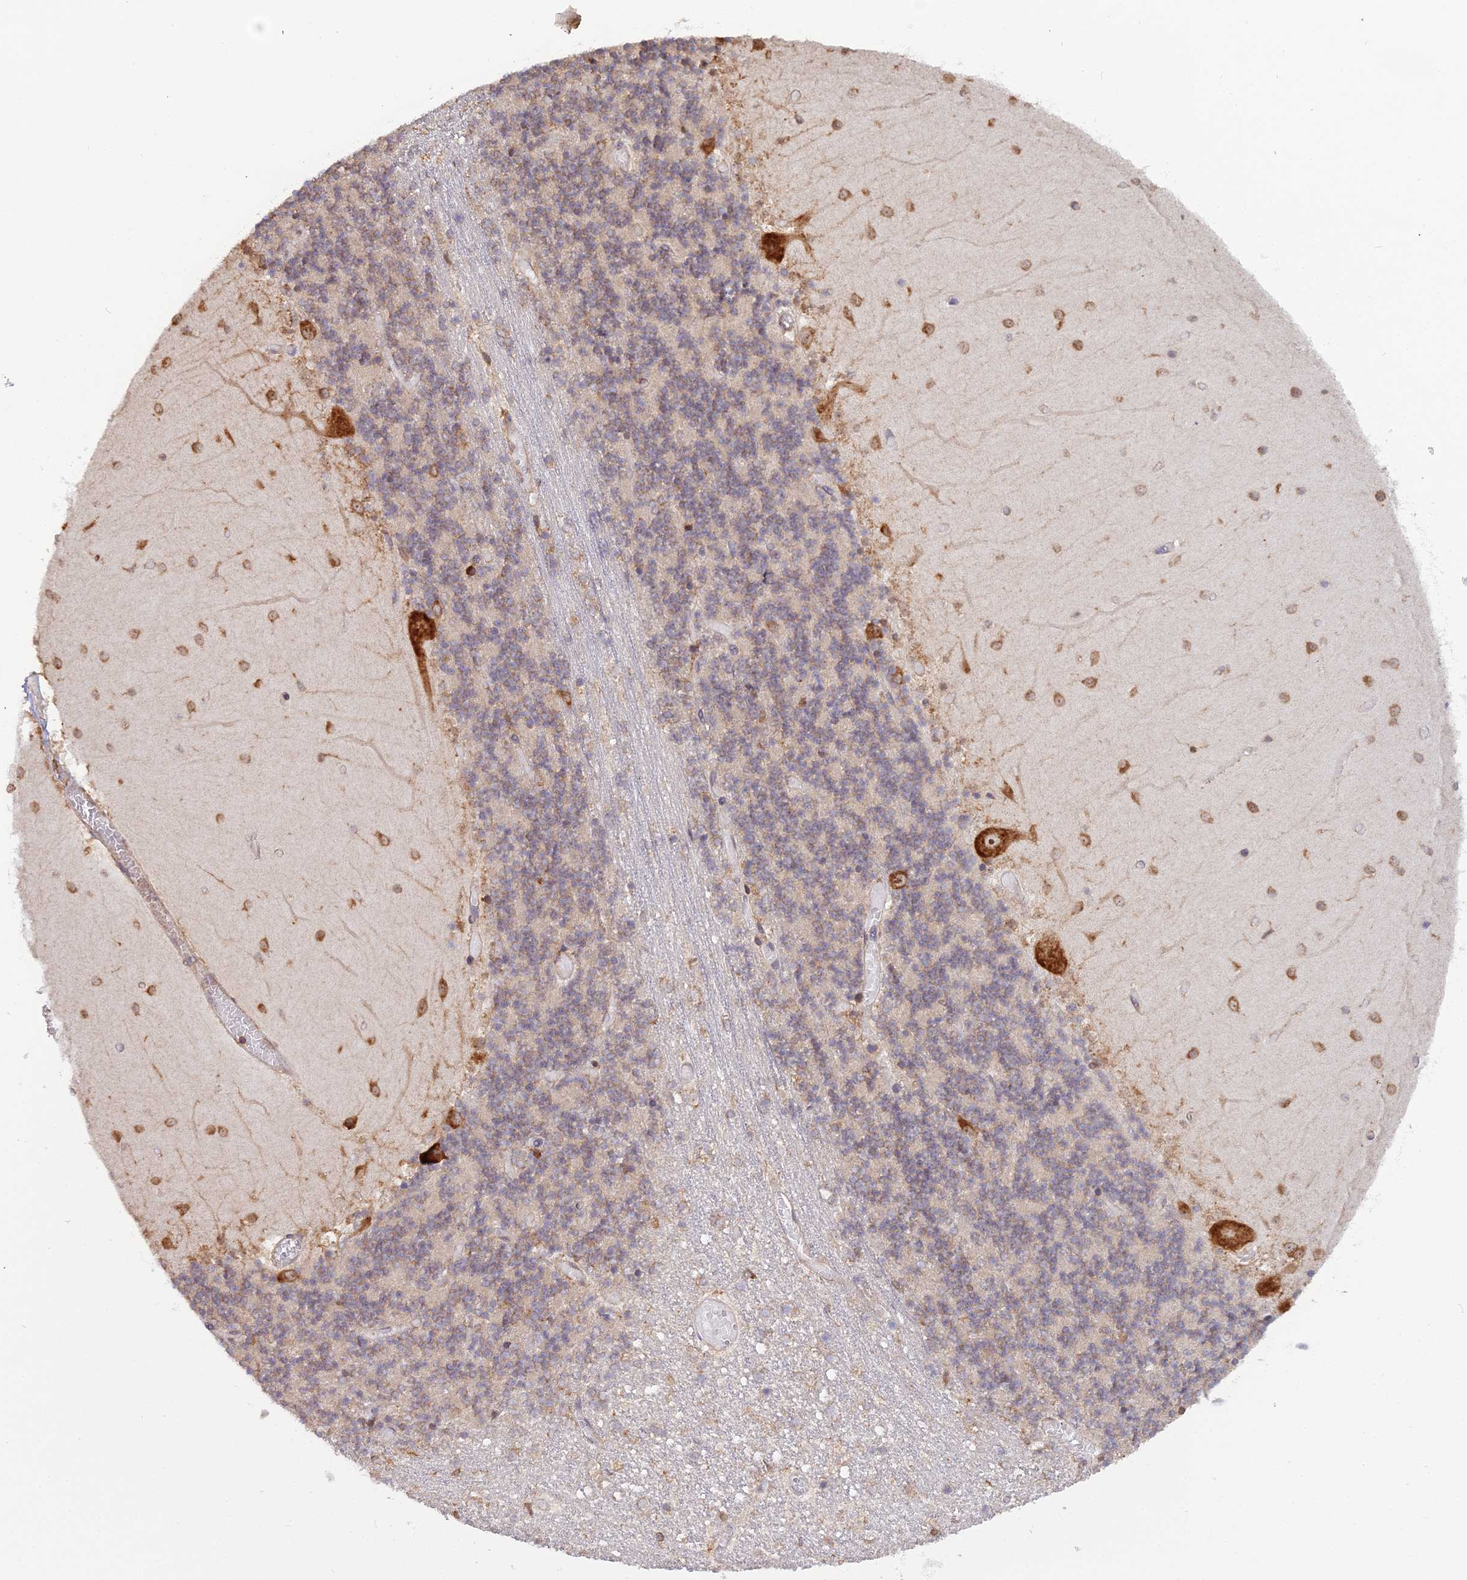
{"staining": {"intensity": "weak", "quantity": "25%-75%", "location": "cytoplasmic/membranous"}, "tissue": "cerebellum", "cell_type": "Cells in granular layer", "image_type": "normal", "snomed": [{"axis": "morphology", "description": "Normal tissue, NOS"}, {"axis": "topography", "description": "Cerebellum"}], "caption": "This image reveals IHC staining of normal cerebellum, with low weak cytoplasmic/membranous positivity in approximately 25%-75% of cells in granular layer.", "gene": "RPL26", "patient": {"sex": "female", "age": 28}}